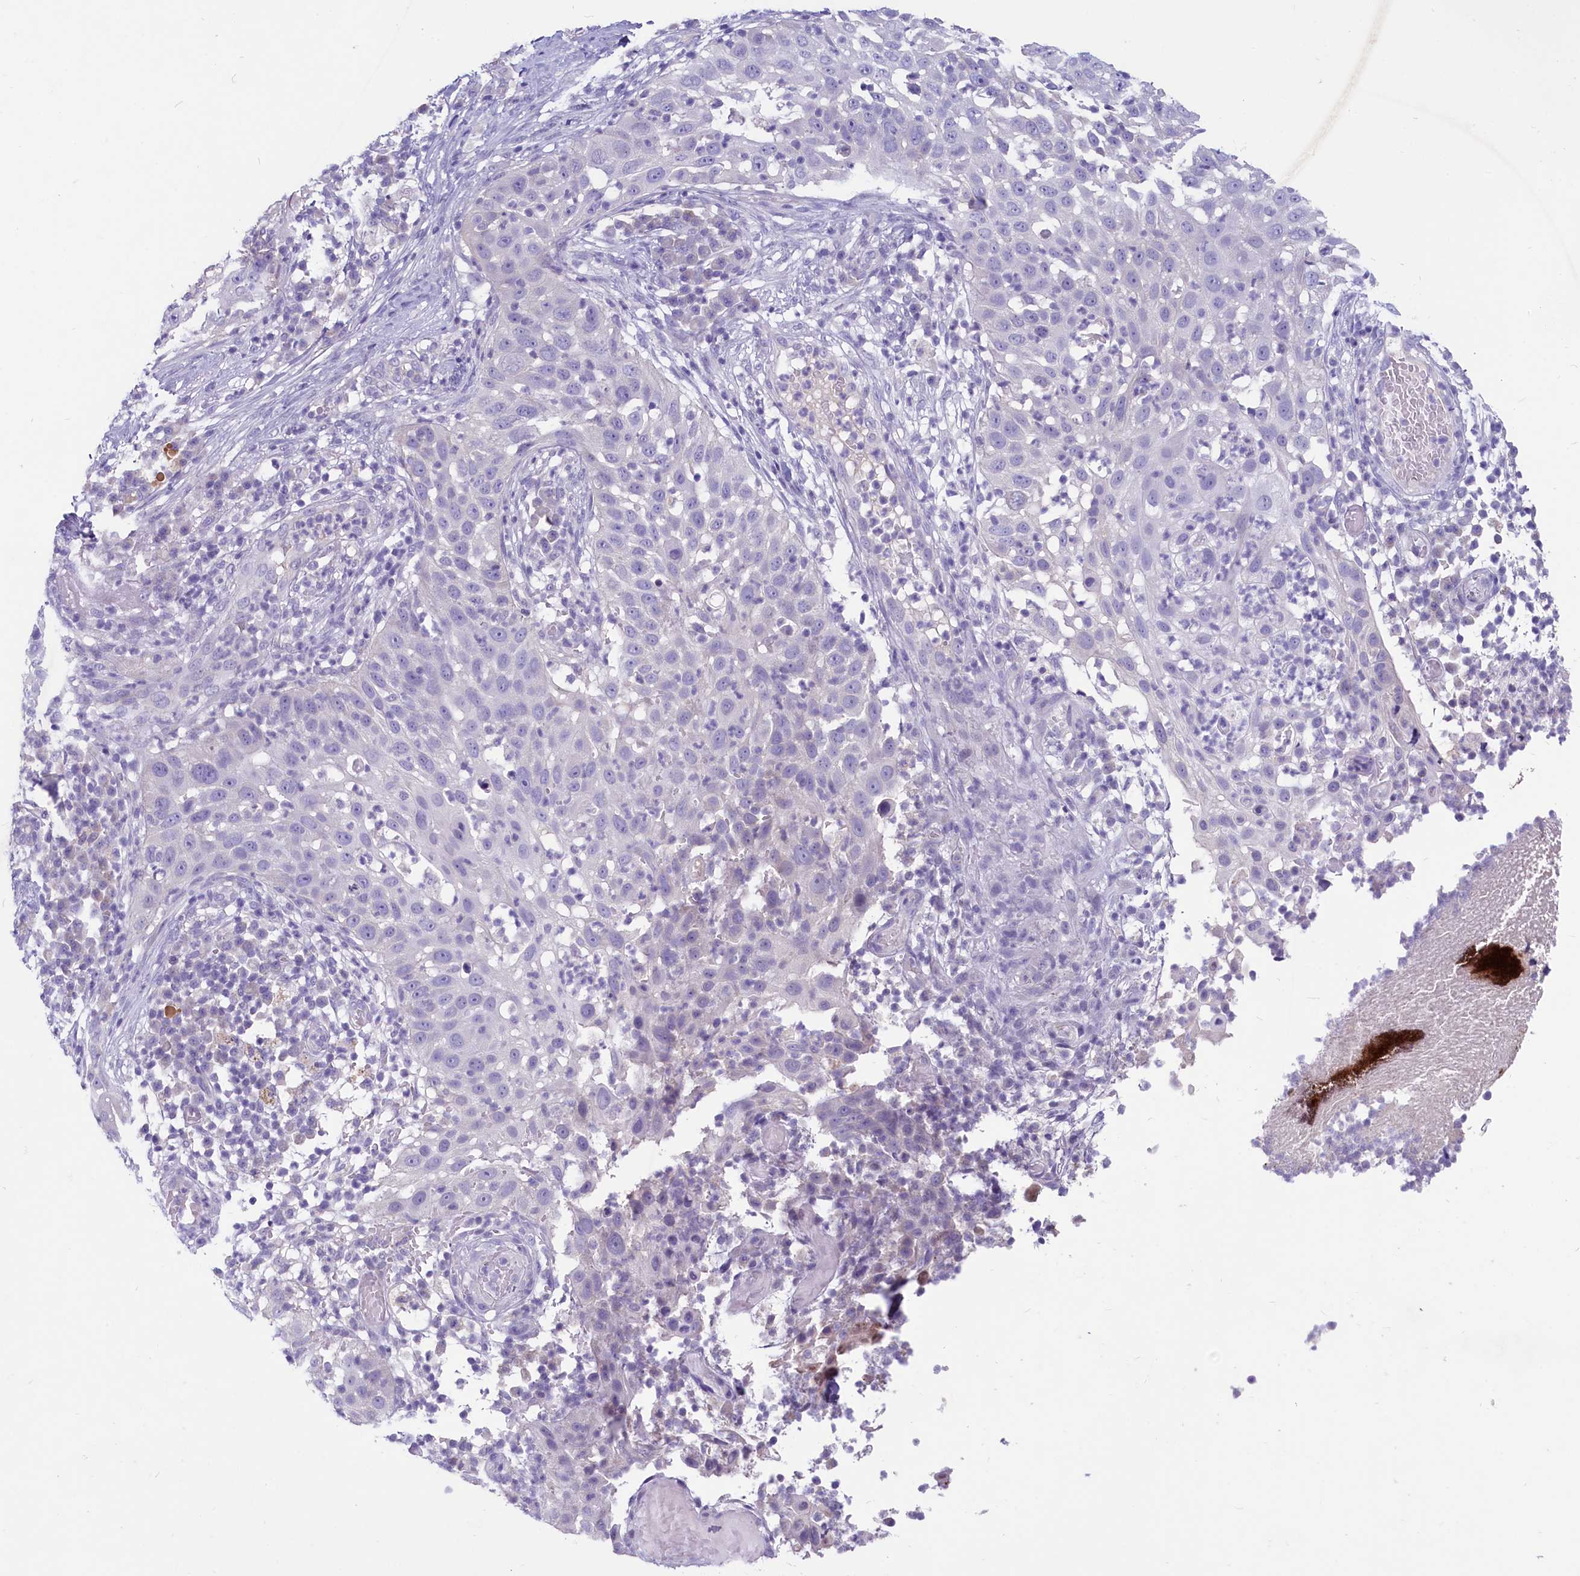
{"staining": {"intensity": "negative", "quantity": "none", "location": "none"}, "tissue": "skin cancer", "cell_type": "Tumor cells", "image_type": "cancer", "snomed": [{"axis": "morphology", "description": "Squamous cell carcinoma, NOS"}, {"axis": "topography", "description": "Skin"}], "caption": "DAB immunohistochemical staining of human squamous cell carcinoma (skin) shows no significant staining in tumor cells.", "gene": "PROCR", "patient": {"sex": "female", "age": 44}}